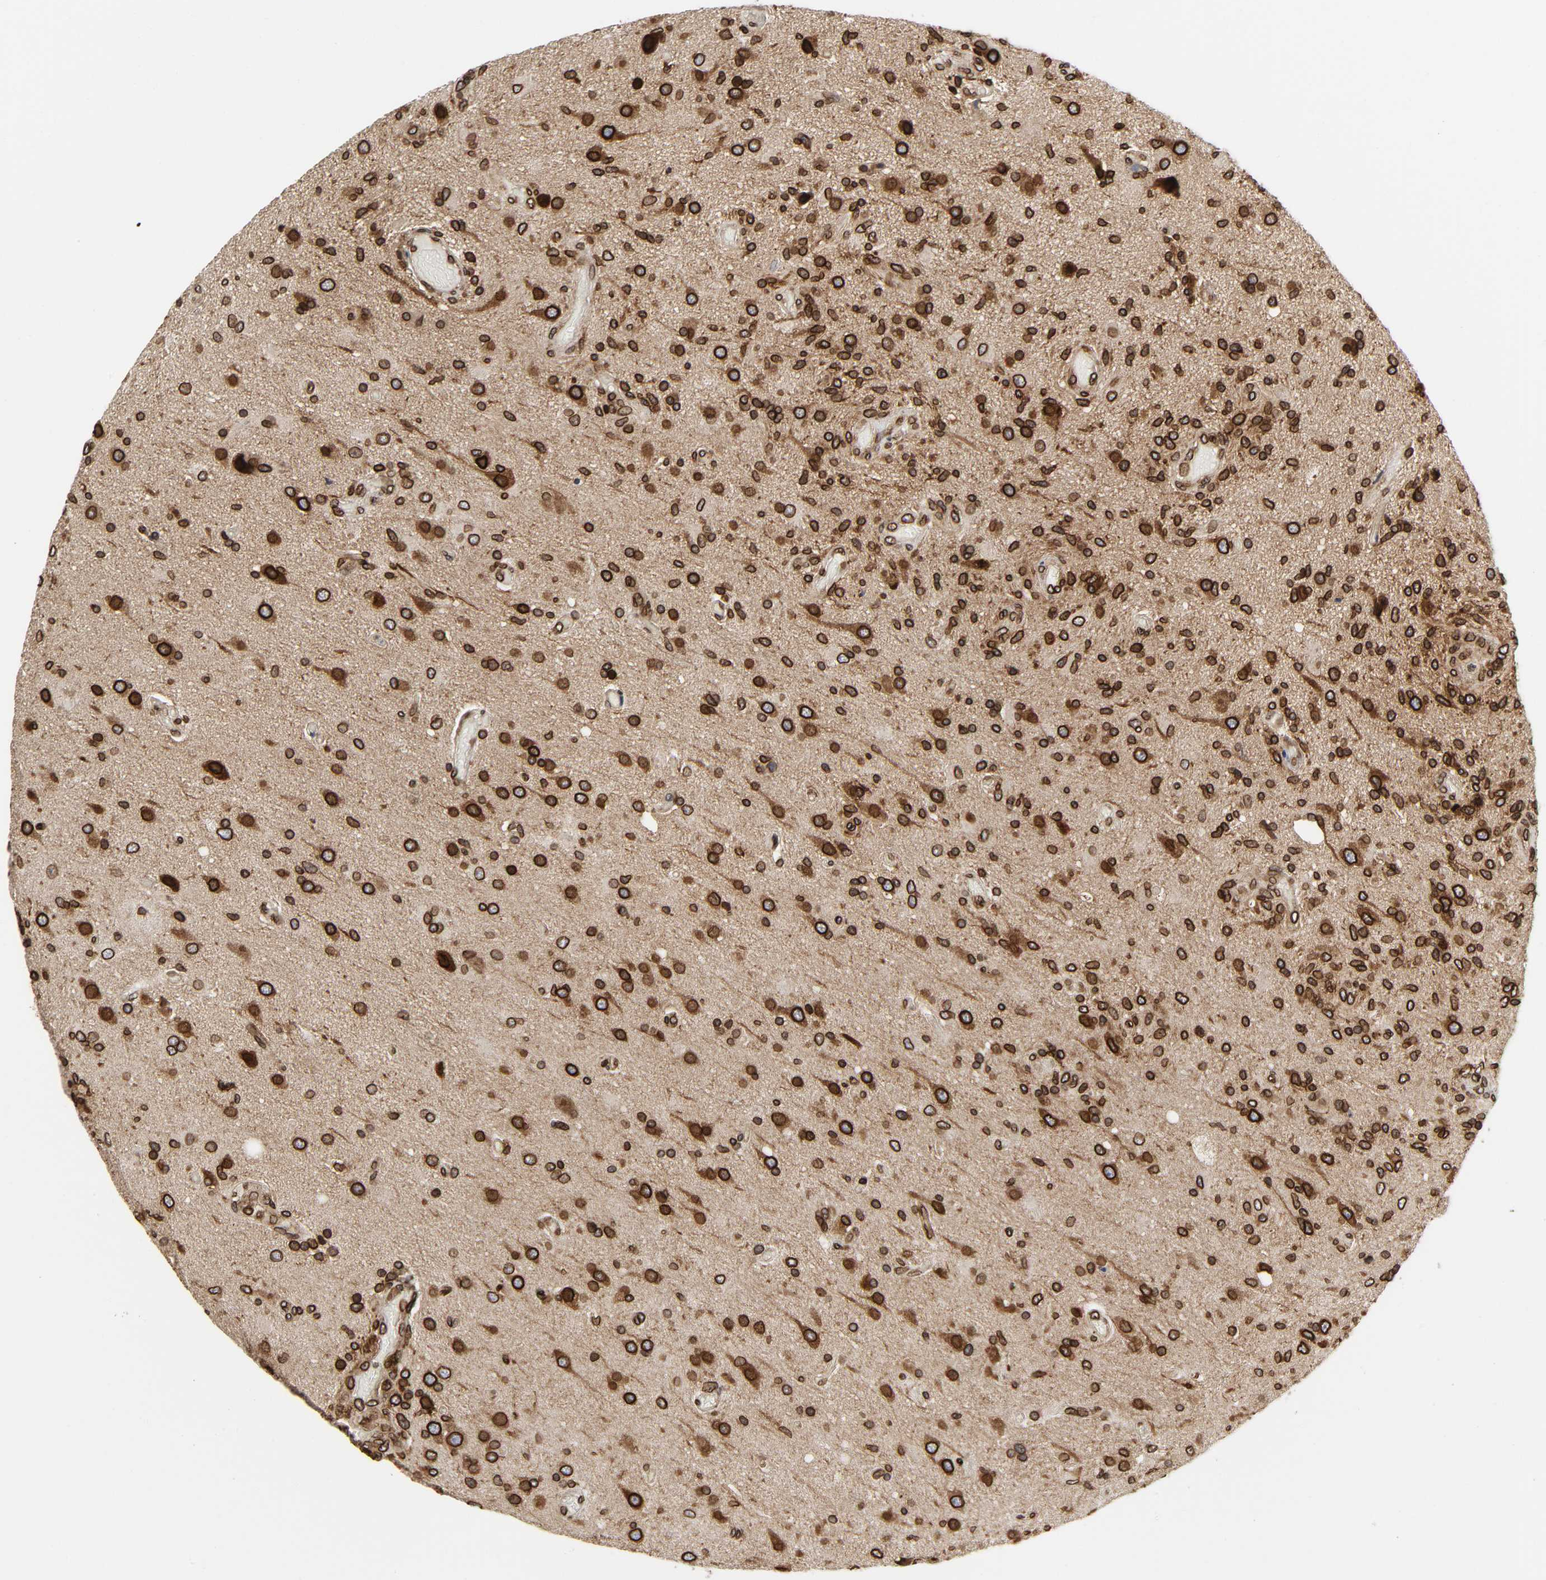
{"staining": {"intensity": "strong", "quantity": ">75%", "location": "cytoplasmic/membranous,nuclear"}, "tissue": "glioma", "cell_type": "Tumor cells", "image_type": "cancer", "snomed": [{"axis": "morphology", "description": "Normal tissue, NOS"}, {"axis": "morphology", "description": "Glioma, malignant, High grade"}, {"axis": "topography", "description": "Cerebral cortex"}], "caption": "Brown immunohistochemical staining in glioma demonstrates strong cytoplasmic/membranous and nuclear staining in approximately >75% of tumor cells.", "gene": "RANGAP1", "patient": {"sex": "male", "age": 77}}